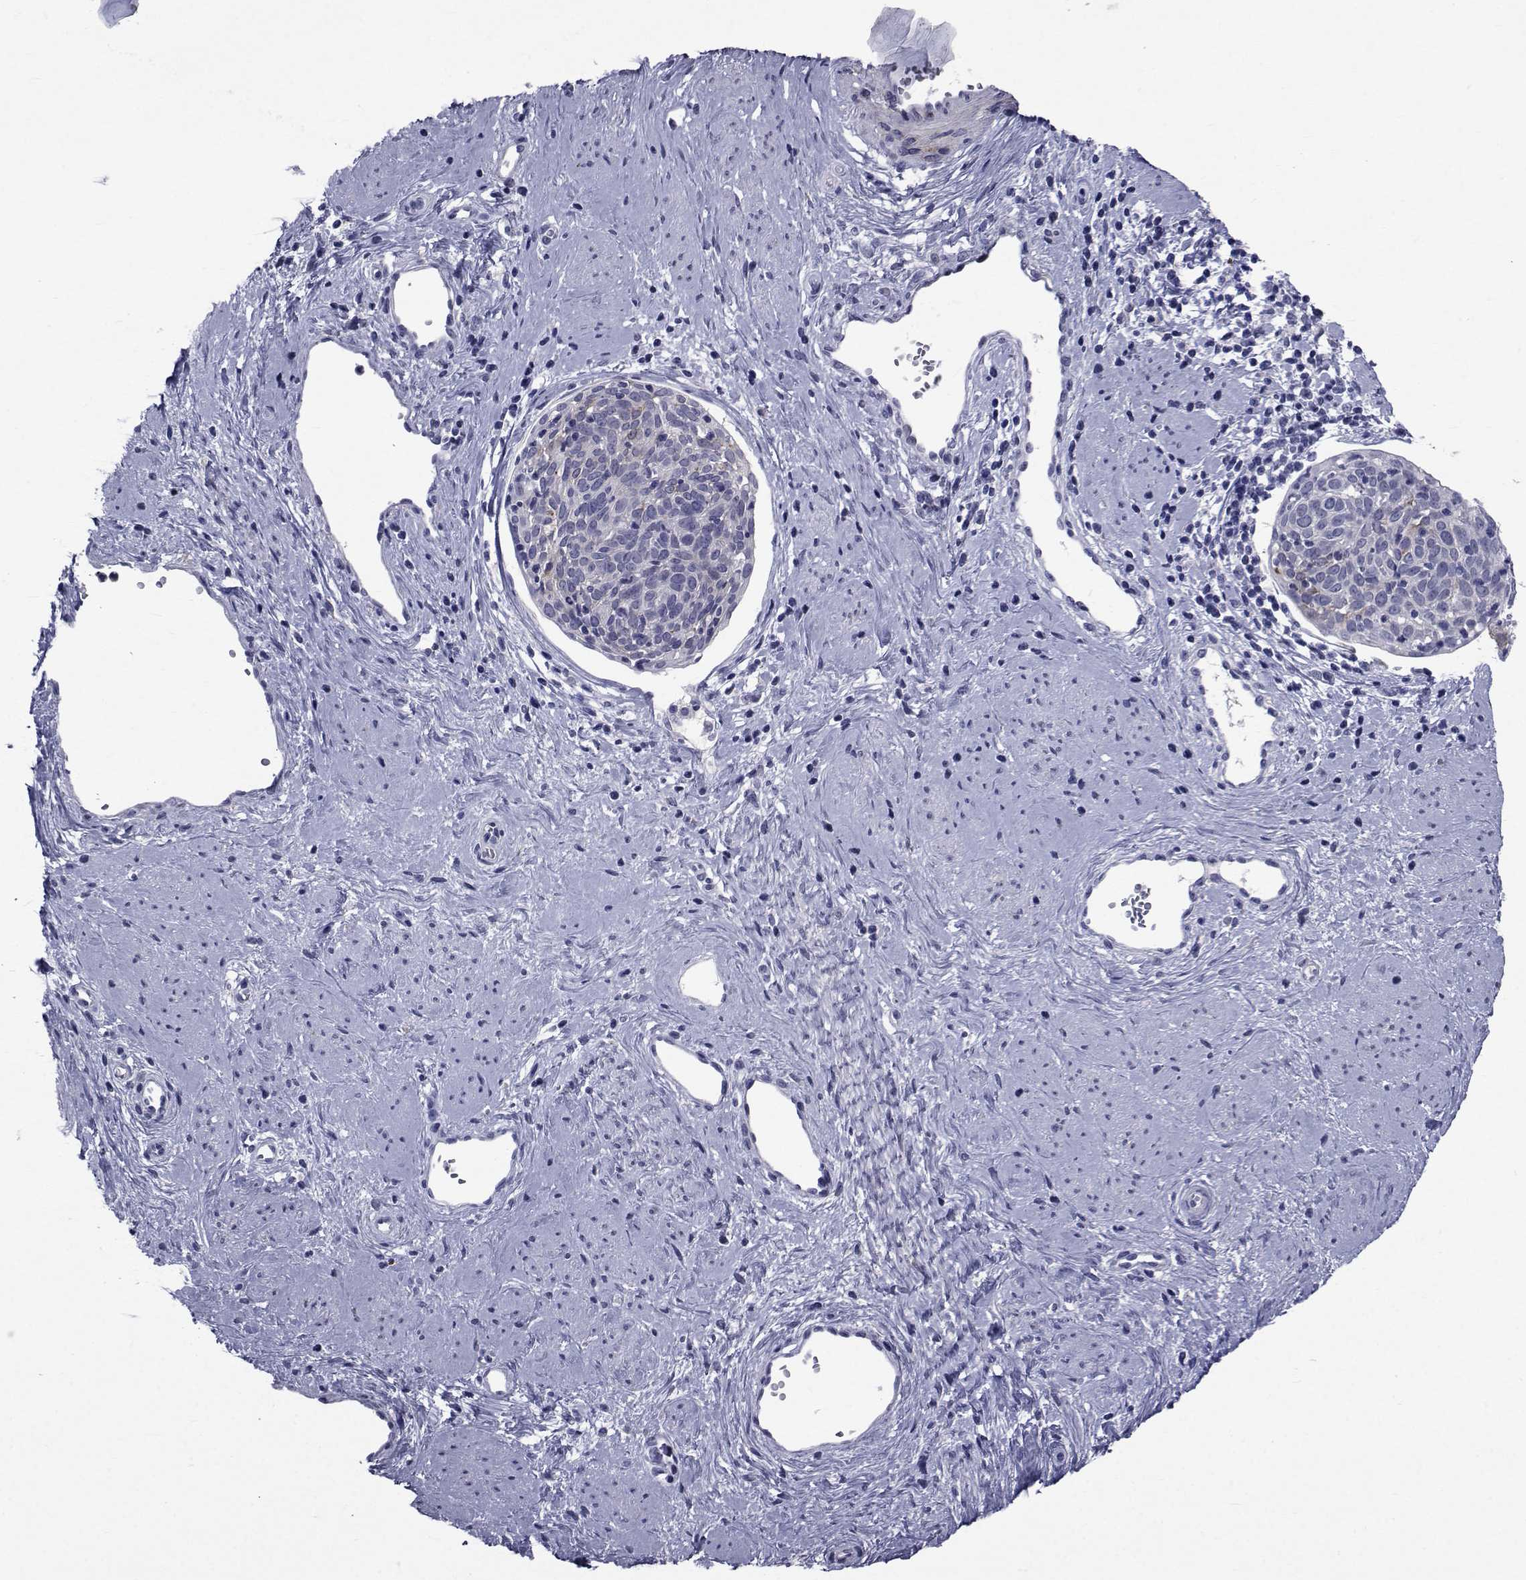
{"staining": {"intensity": "negative", "quantity": "none", "location": "none"}, "tissue": "cervical cancer", "cell_type": "Tumor cells", "image_type": "cancer", "snomed": [{"axis": "morphology", "description": "Squamous cell carcinoma, NOS"}, {"axis": "topography", "description": "Cervix"}], "caption": "Immunohistochemical staining of cervical cancer displays no significant staining in tumor cells. (DAB immunohistochemistry (IHC) visualized using brightfield microscopy, high magnification).", "gene": "SEMA5B", "patient": {"sex": "female", "age": 39}}